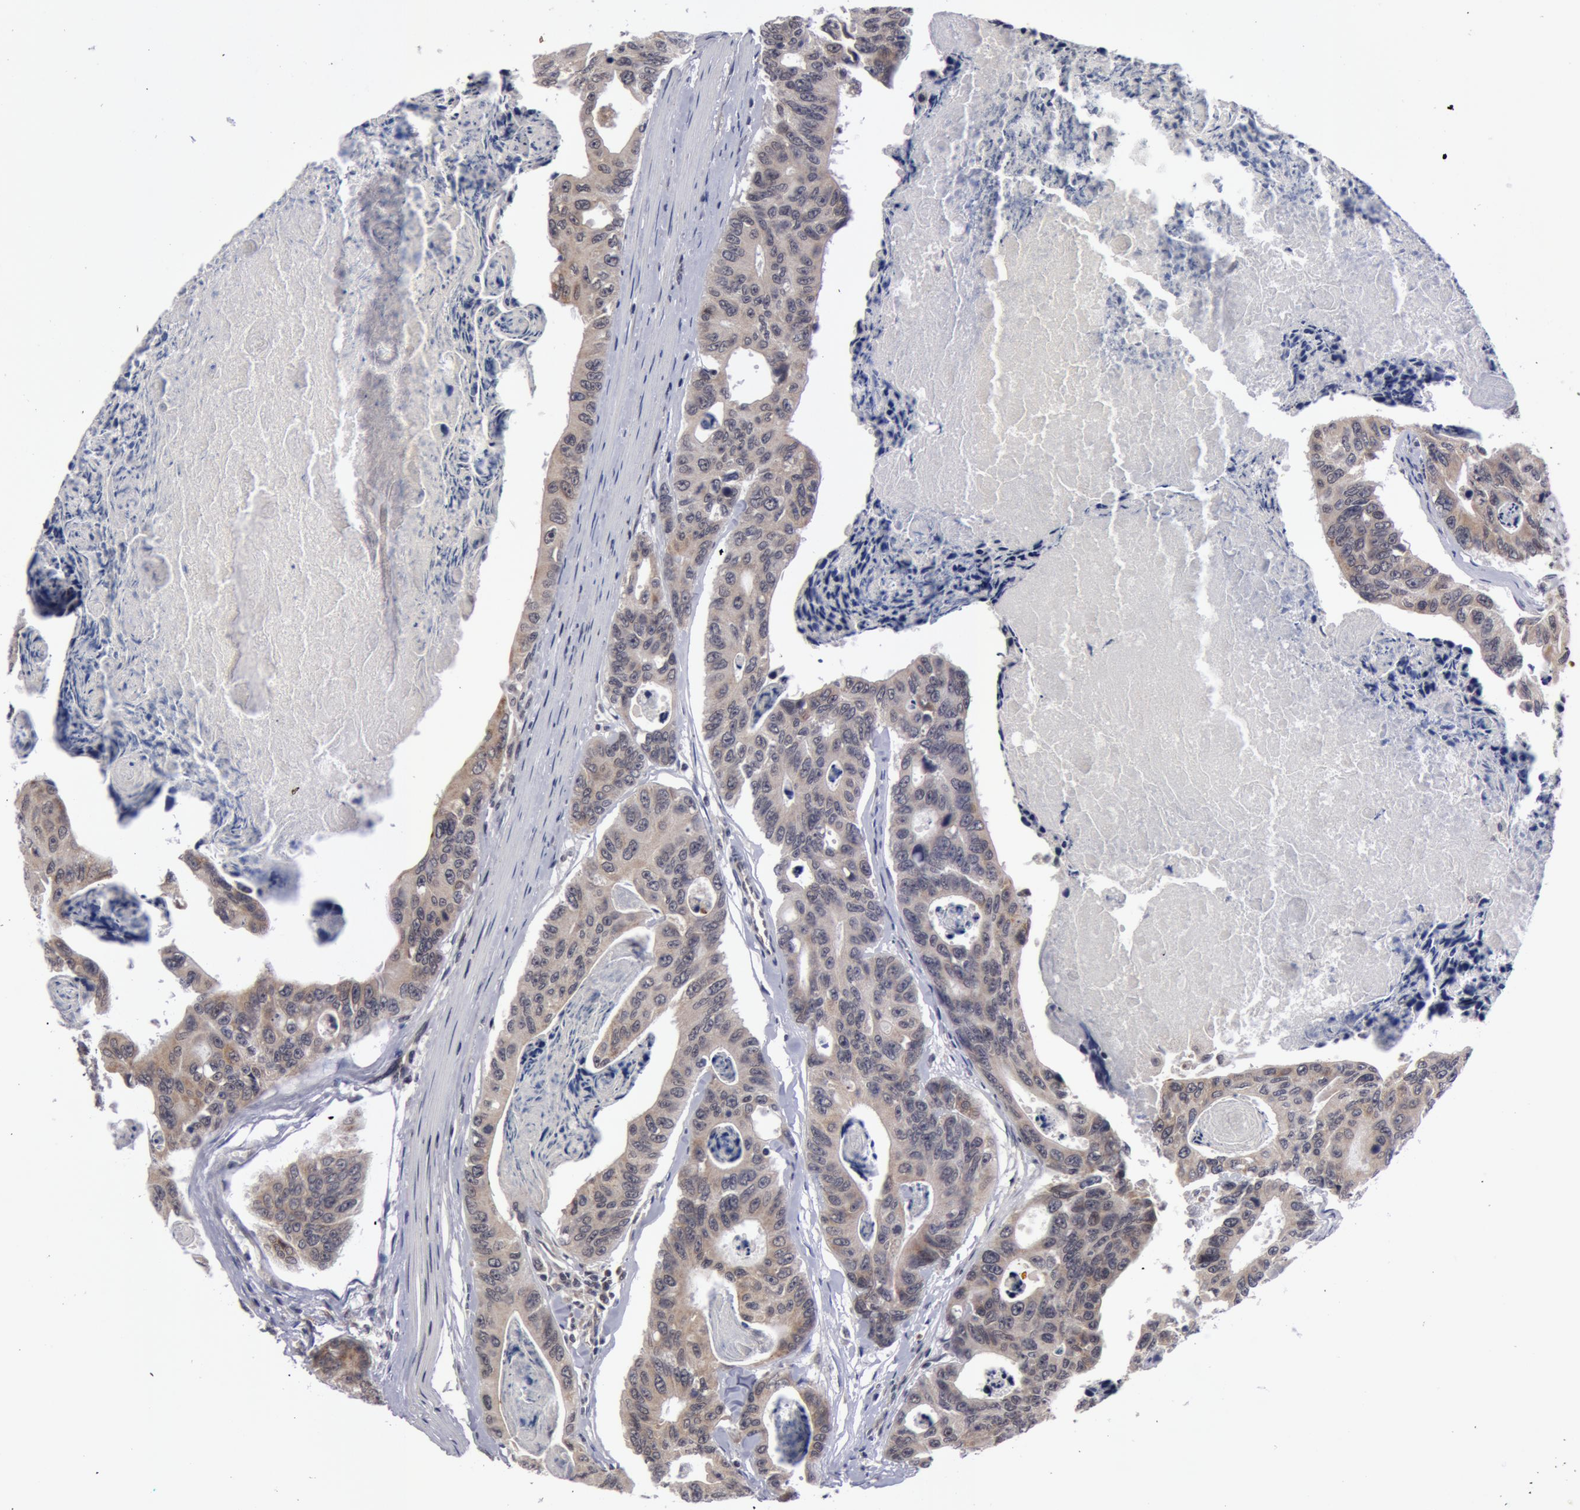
{"staining": {"intensity": "weak", "quantity": ">75%", "location": "cytoplasmic/membranous"}, "tissue": "colorectal cancer", "cell_type": "Tumor cells", "image_type": "cancer", "snomed": [{"axis": "morphology", "description": "Adenocarcinoma, NOS"}, {"axis": "topography", "description": "Colon"}], "caption": "Immunohistochemical staining of colorectal cancer (adenocarcinoma) shows low levels of weak cytoplasmic/membranous positivity in about >75% of tumor cells.", "gene": "SYTL4", "patient": {"sex": "female", "age": 86}}